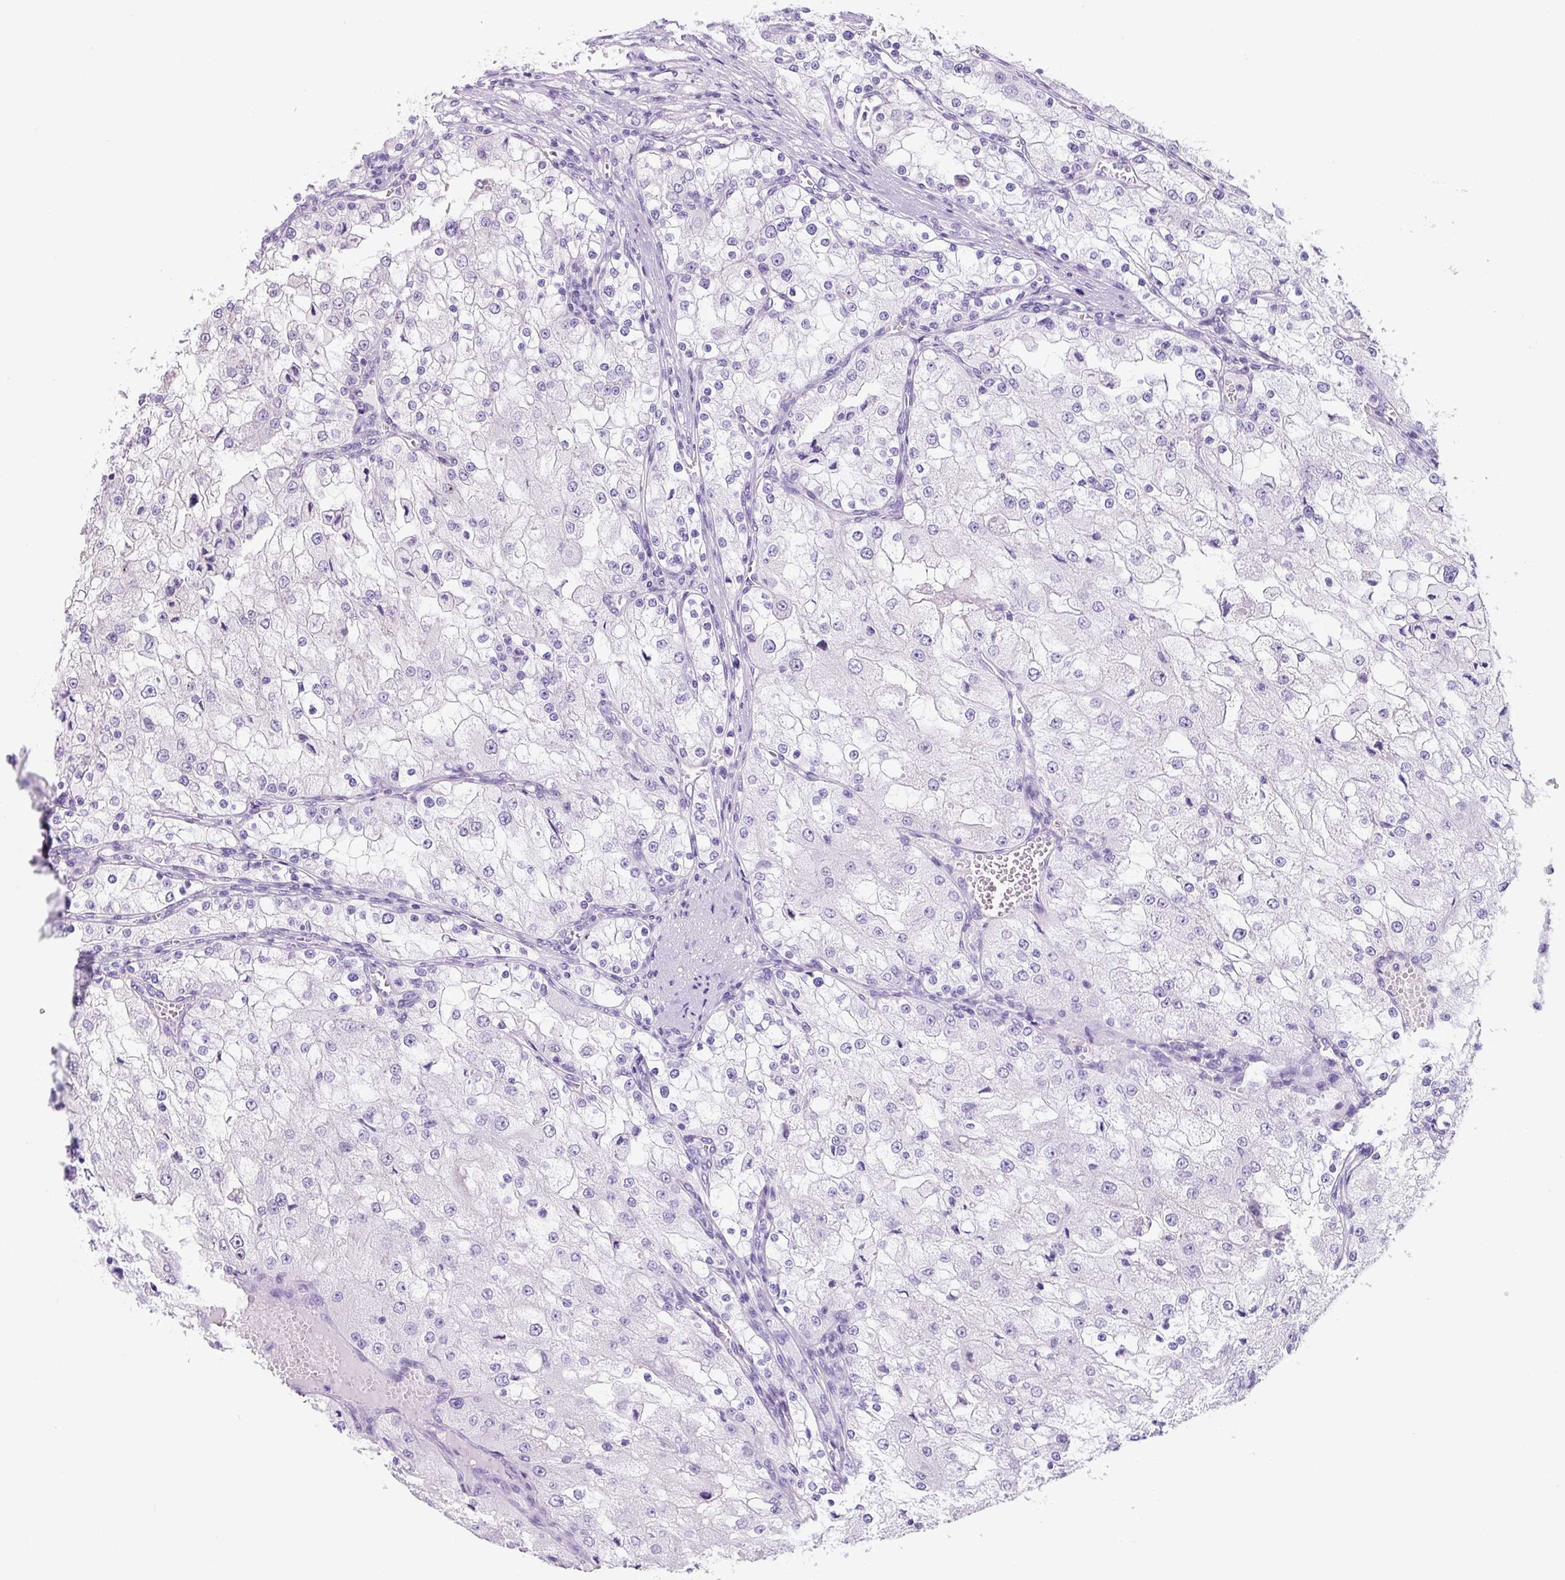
{"staining": {"intensity": "negative", "quantity": "none", "location": "none"}, "tissue": "renal cancer", "cell_type": "Tumor cells", "image_type": "cancer", "snomed": [{"axis": "morphology", "description": "Adenocarcinoma, NOS"}, {"axis": "topography", "description": "Kidney"}], "caption": "Image shows no protein staining in tumor cells of renal cancer (adenocarcinoma) tissue.", "gene": "FZD5", "patient": {"sex": "female", "age": 74}}